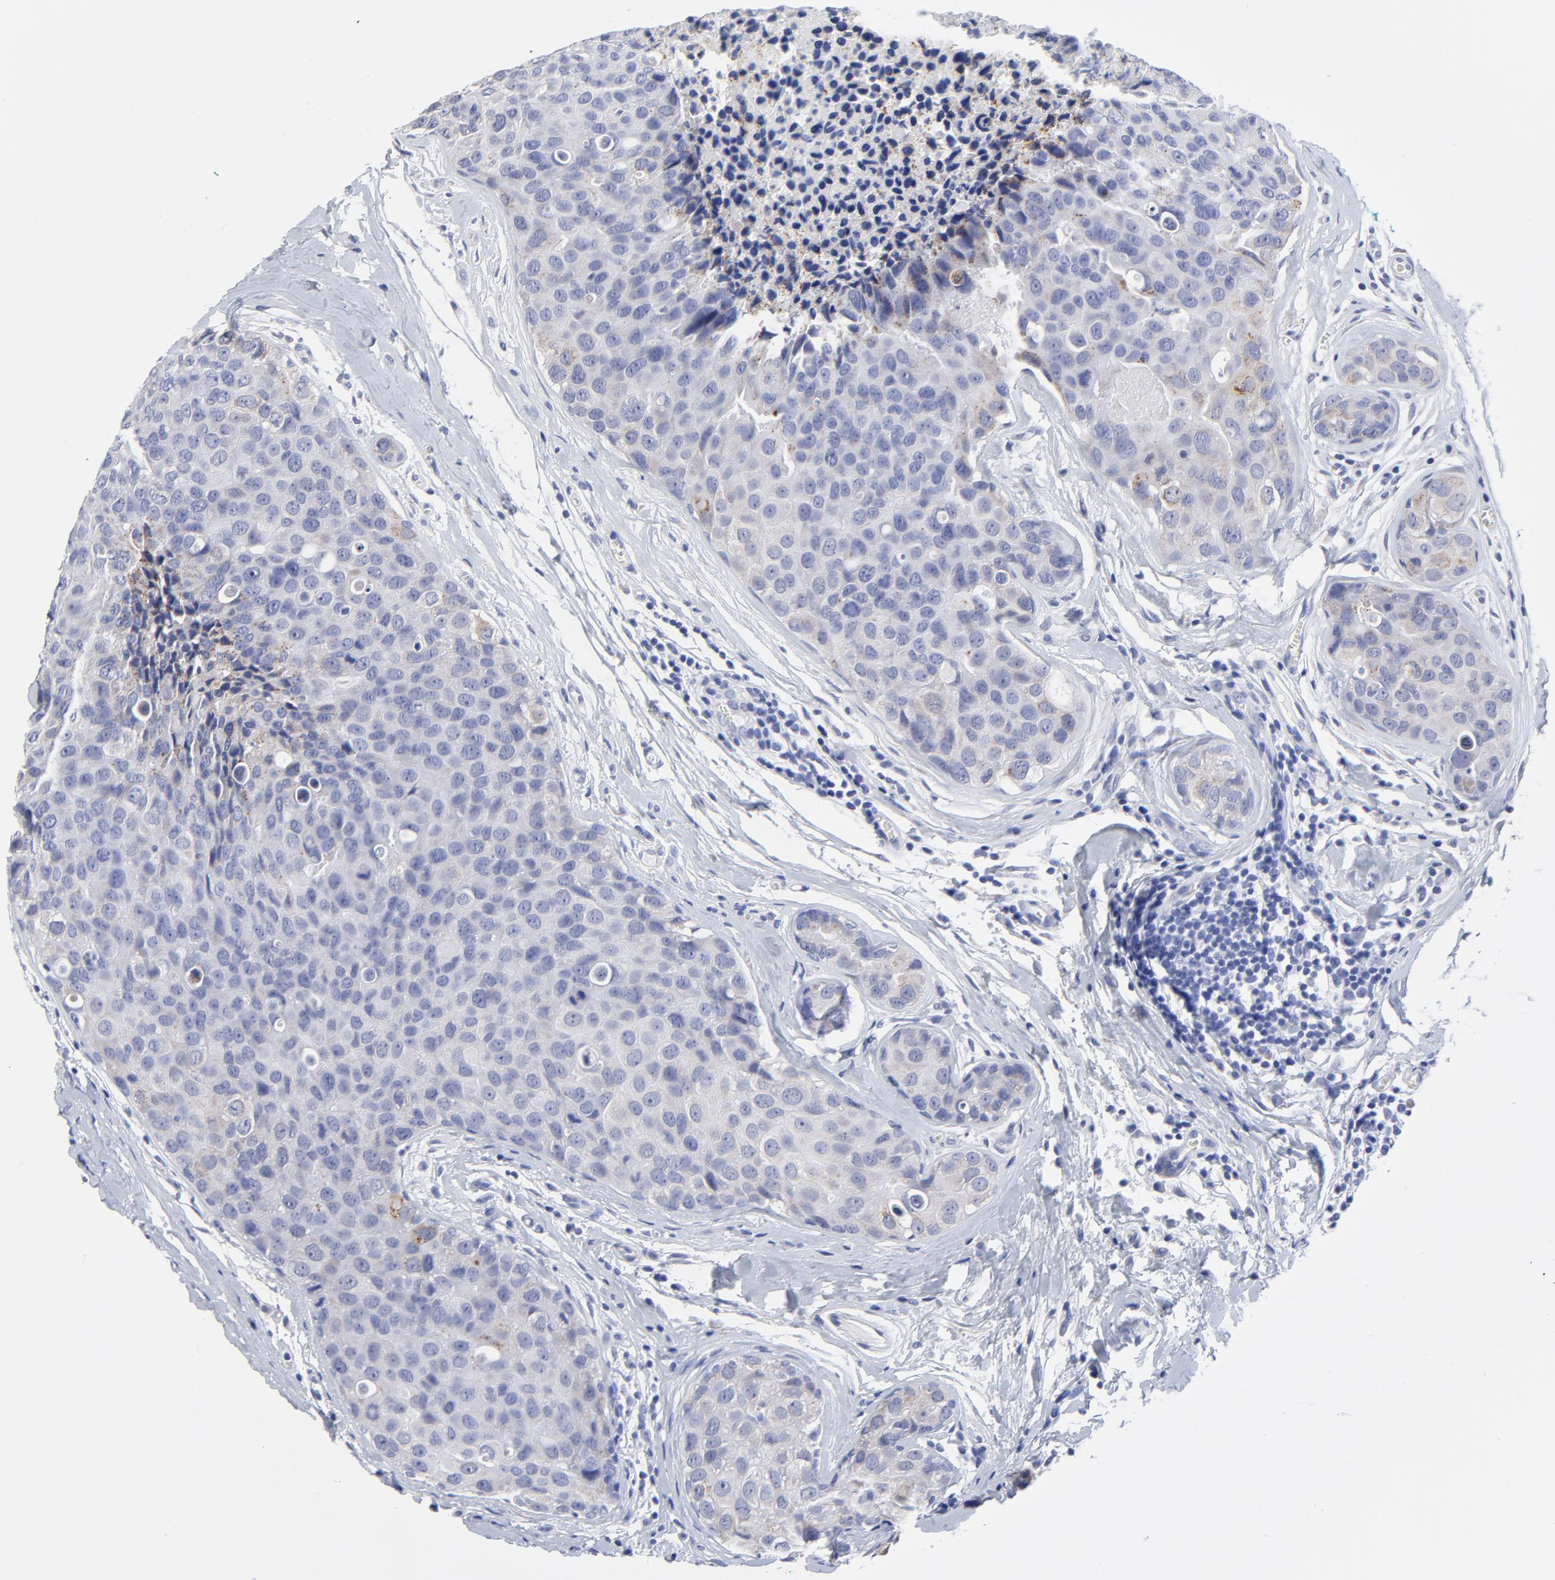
{"staining": {"intensity": "moderate", "quantity": "<25%", "location": "cytoplasmic/membranous"}, "tissue": "breast cancer", "cell_type": "Tumor cells", "image_type": "cancer", "snomed": [{"axis": "morphology", "description": "Duct carcinoma"}, {"axis": "topography", "description": "Breast"}], "caption": "Immunohistochemistry histopathology image of neoplastic tissue: breast cancer (intraductal carcinoma) stained using immunohistochemistry displays low levels of moderate protein expression localized specifically in the cytoplasmic/membranous of tumor cells, appearing as a cytoplasmic/membranous brown color.", "gene": "DUSP9", "patient": {"sex": "female", "age": 24}}